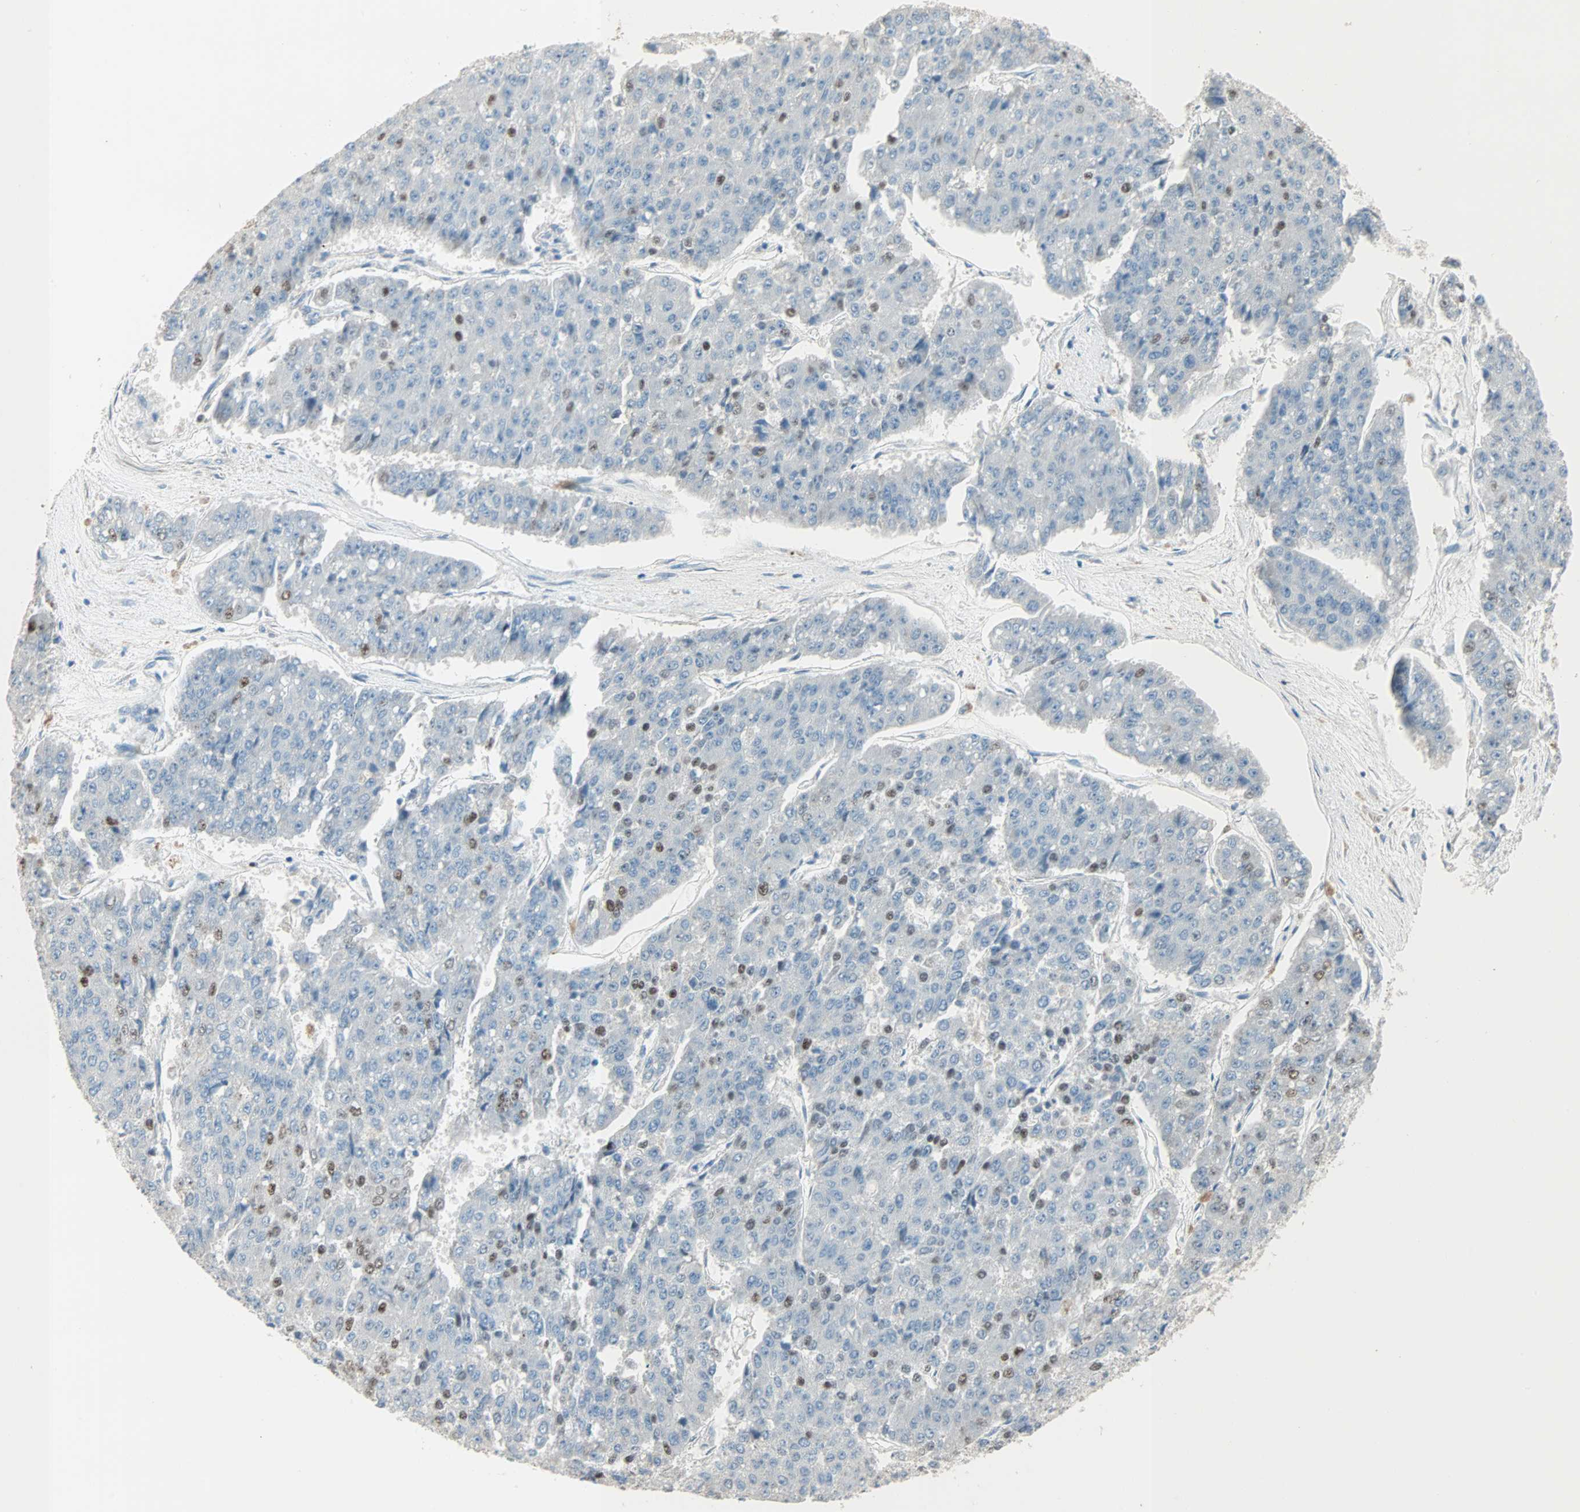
{"staining": {"intensity": "moderate", "quantity": "<25%", "location": "nuclear"}, "tissue": "pancreatic cancer", "cell_type": "Tumor cells", "image_type": "cancer", "snomed": [{"axis": "morphology", "description": "Adenocarcinoma, NOS"}, {"axis": "topography", "description": "Pancreas"}], "caption": "A brown stain shows moderate nuclear positivity of a protein in human adenocarcinoma (pancreatic) tumor cells.", "gene": "ACVRL1", "patient": {"sex": "male", "age": 50}}